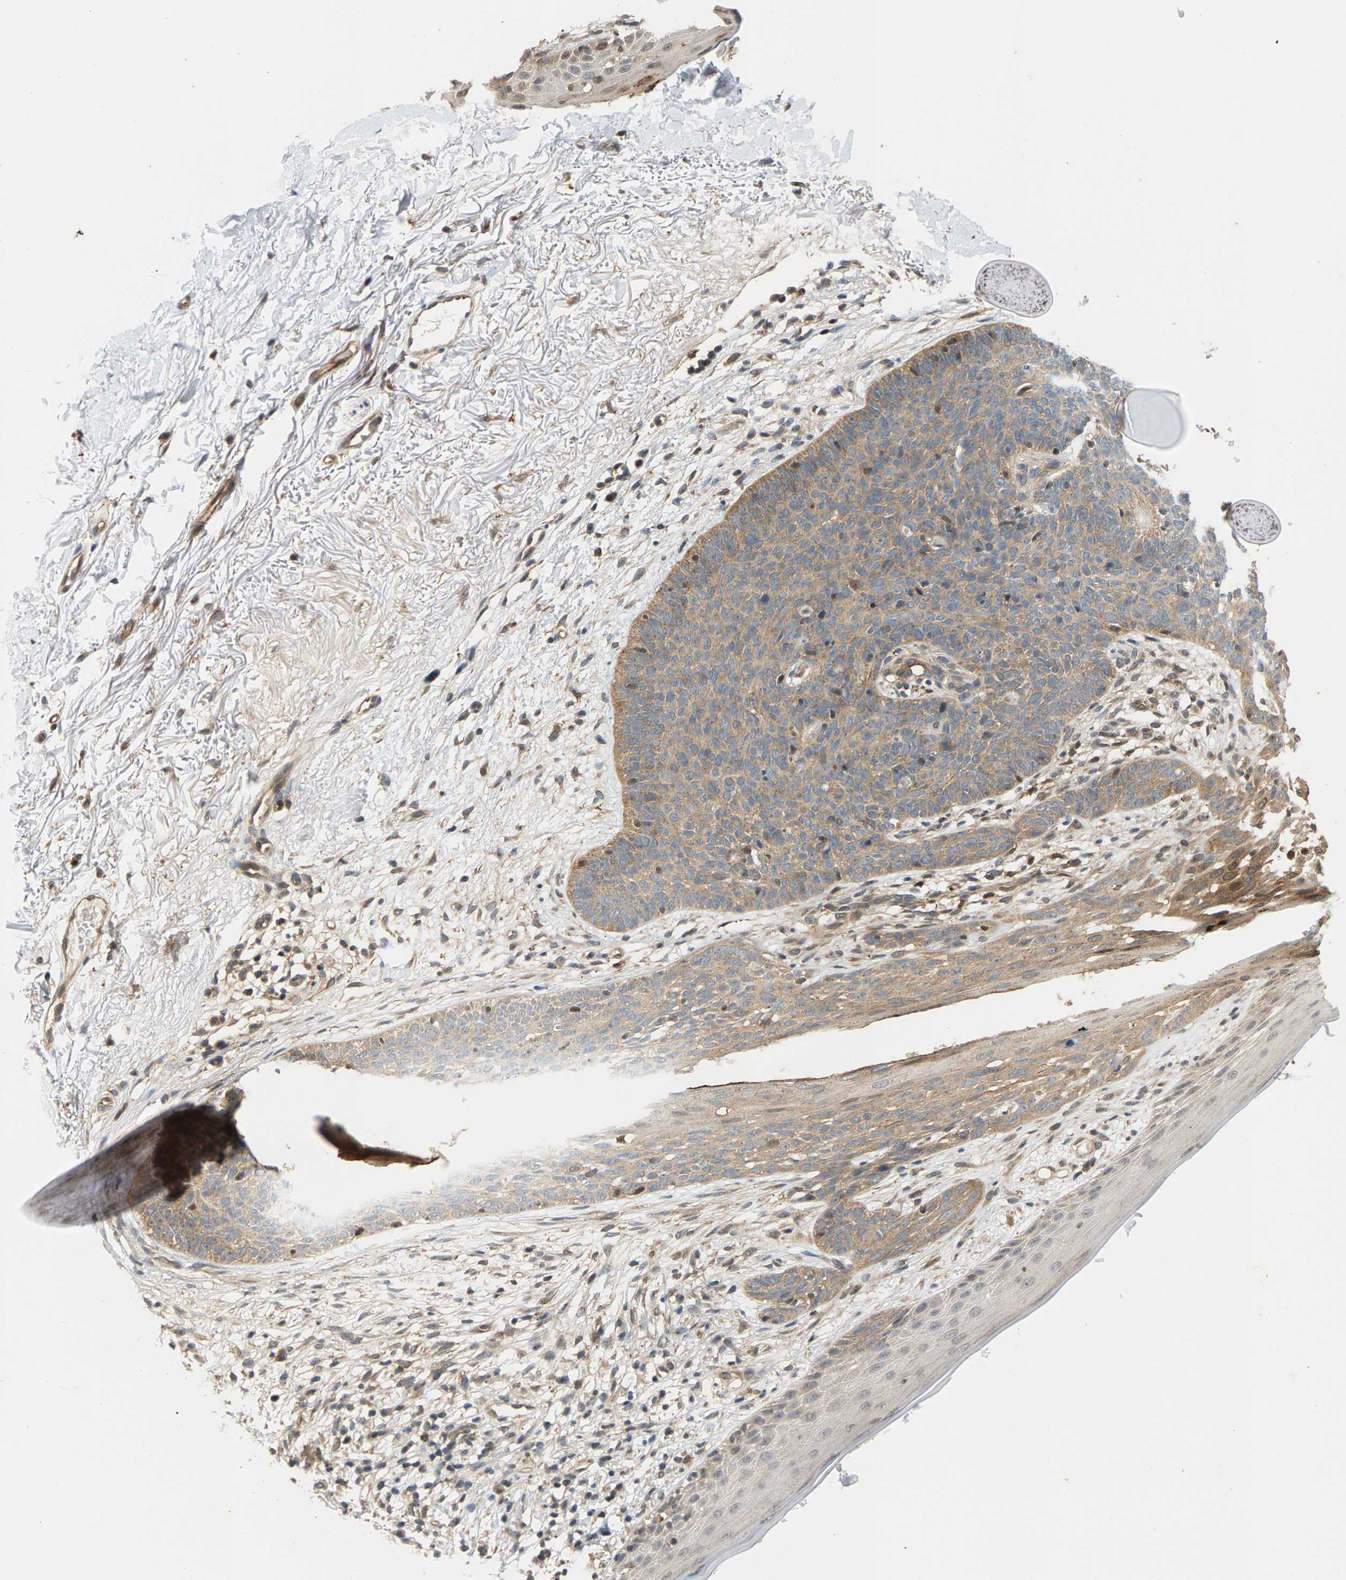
{"staining": {"intensity": "weak", "quantity": ">75%", "location": "cytoplasmic/membranous"}, "tissue": "skin cancer", "cell_type": "Tumor cells", "image_type": "cancer", "snomed": [{"axis": "morphology", "description": "Basal cell carcinoma"}, {"axis": "topography", "description": "Skin"}], "caption": "A photomicrograph of human skin cancer (basal cell carcinoma) stained for a protein displays weak cytoplasmic/membranous brown staining in tumor cells. The protein of interest is shown in brown color, while the nuclei are stained blue.", "gene": "MAP2K5", "patient": {"sex": "female", "age": 70}}